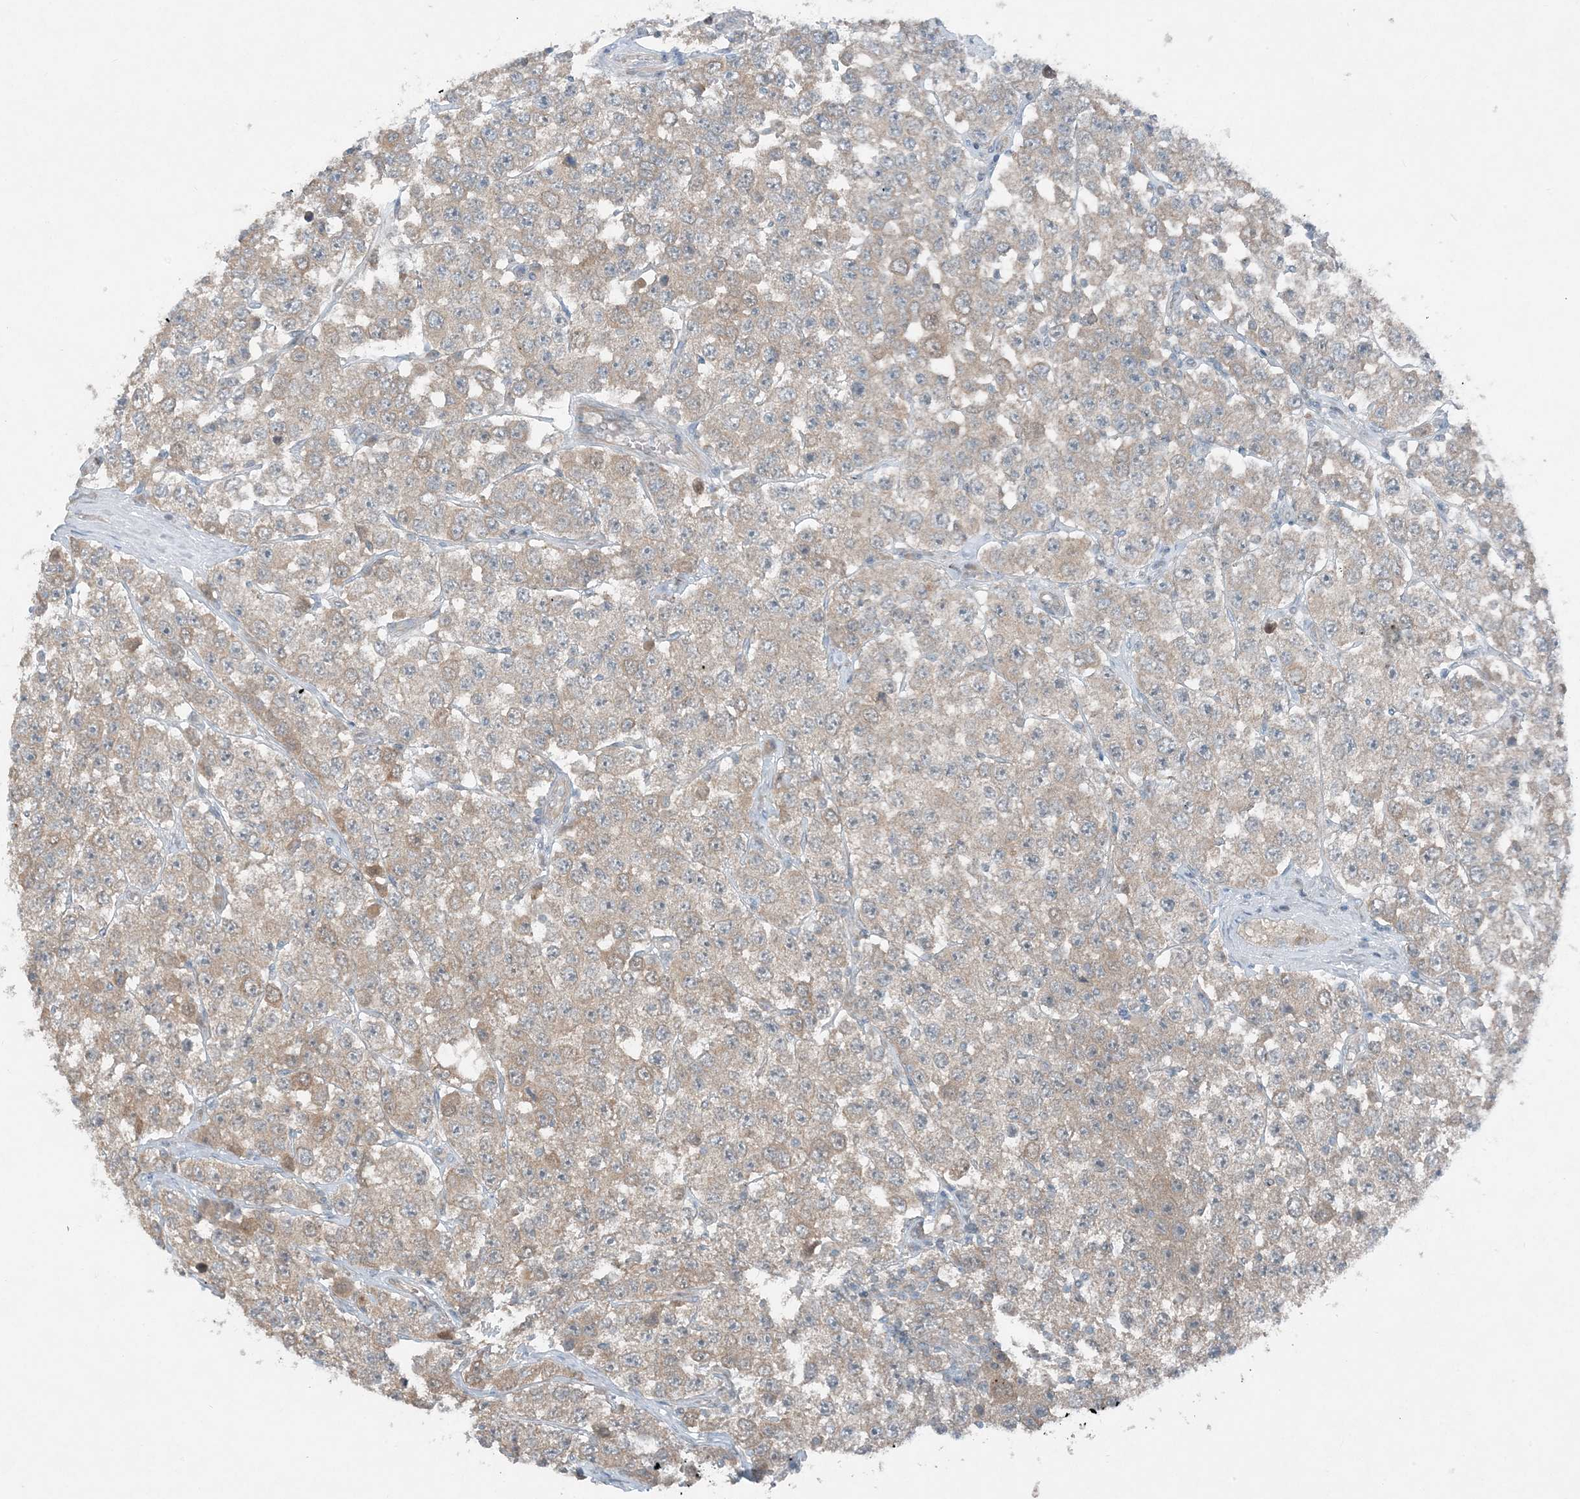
{"staining": {"intensity": "moderate", "quantity": "<25%", "location": "cytoplasmic/membranous"}, "tissue": "testis cancer", "cell_type": "Tumor cells", "image_type": "cancer", "snomed": [{"axis": "morphology", "description": "Seminoma, NOS"}, {"axis": "topography", "description": "Testis"}], "caption": "This photomicrograph exhibits IHC staining of human seminoma (testis), with low moderate cytoplasmic/membranous positivity in approximately <25% of tumor cells.", "gene": "MITD1", "patient": {"sex": "male", "age": 28}}